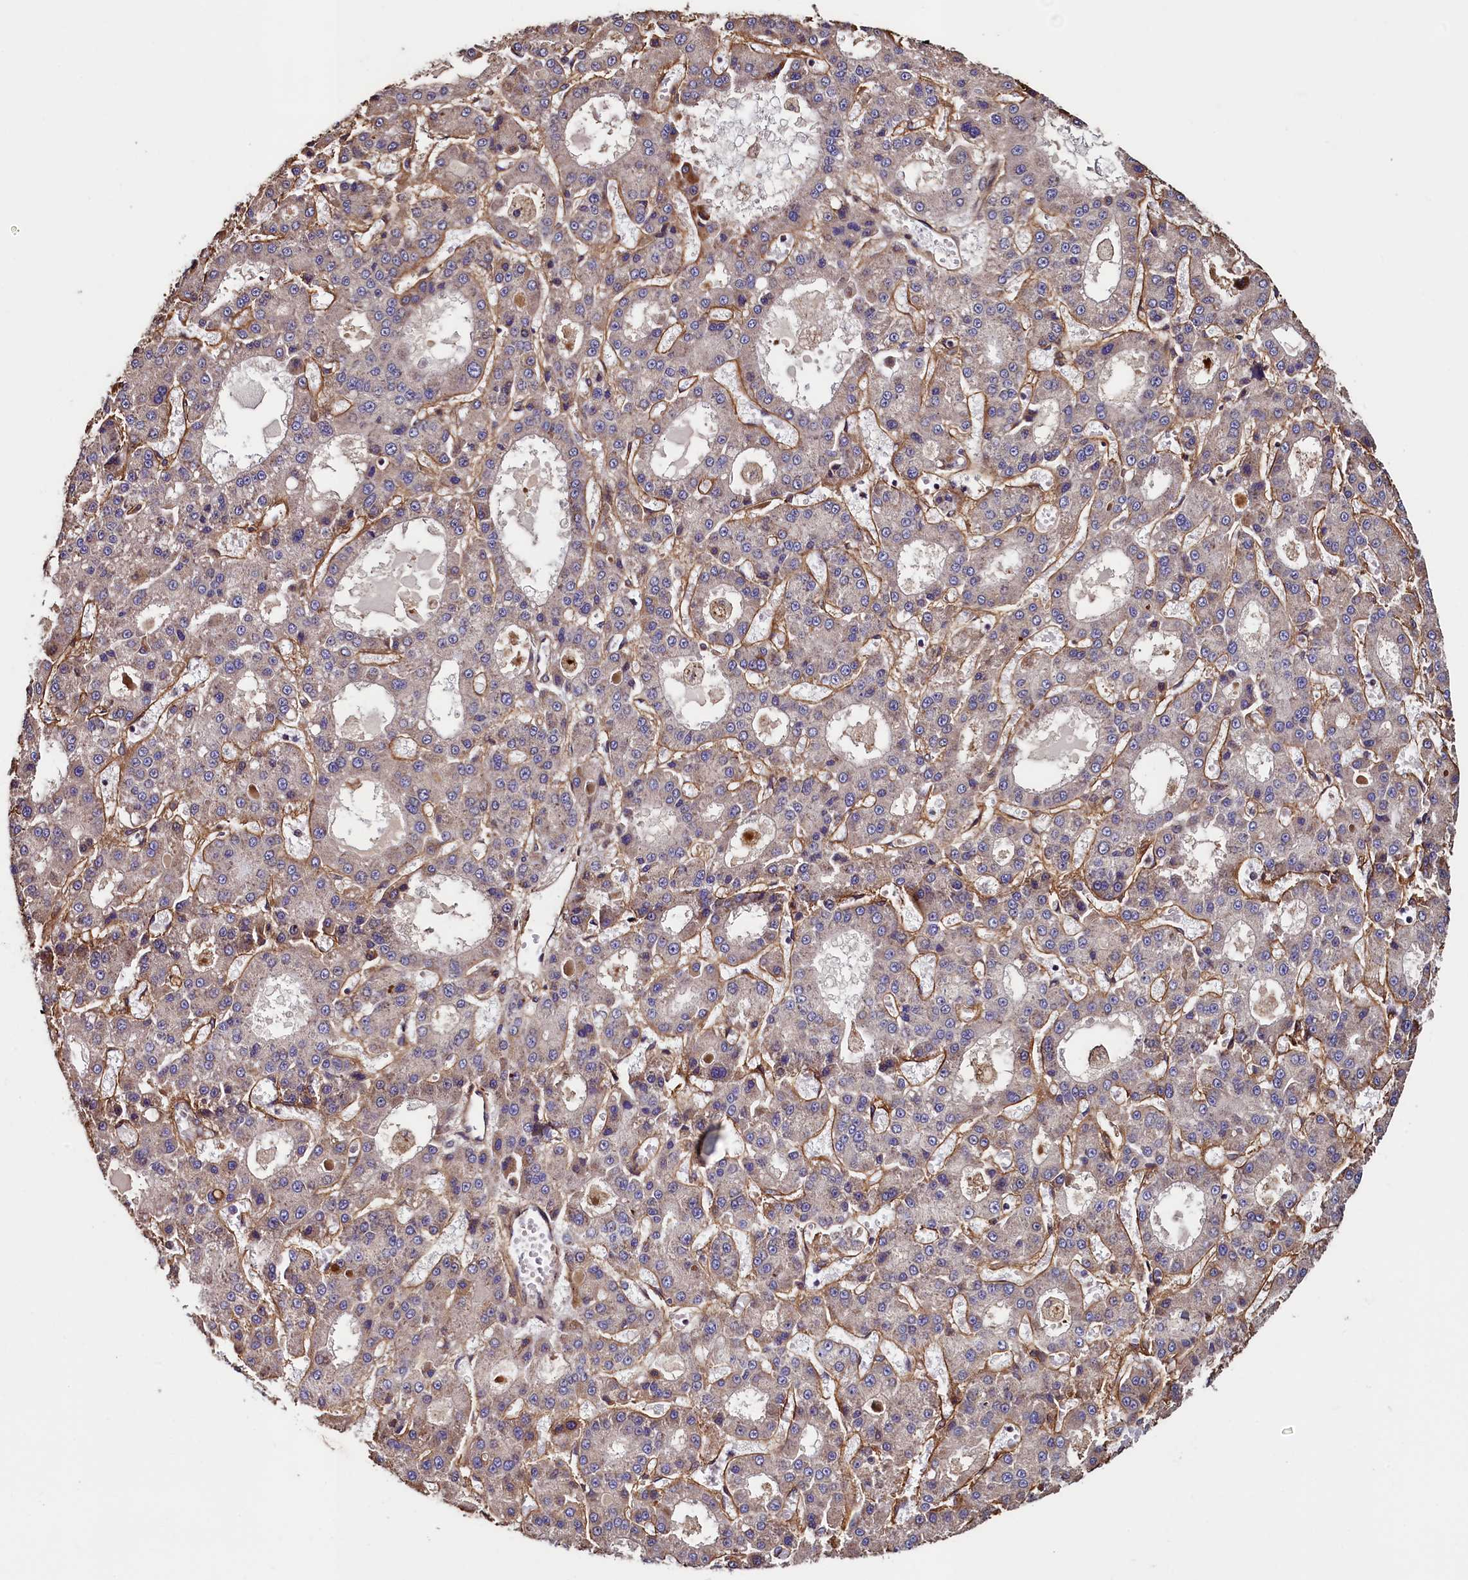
{"staining": {"intensity": "weak", "quantity": "<25%", "location": "cytoplasmic/membranous"}, "tissue": "liver cancer", "cell_type": "Tumor cells", "image_type": "cancer", "snomed": [{"axis": "morphology", "description": "Carcinoma, Hepatocellular, NOS"}, {"axis": "topography", "description": "Liver"}], "caption": "Image shows no protein expression in tumor cells of liver cancer (hepatocellular carcinoma) tissue.", "gene": "RBFA", "patient": {"sex": "male", "age": 70}}